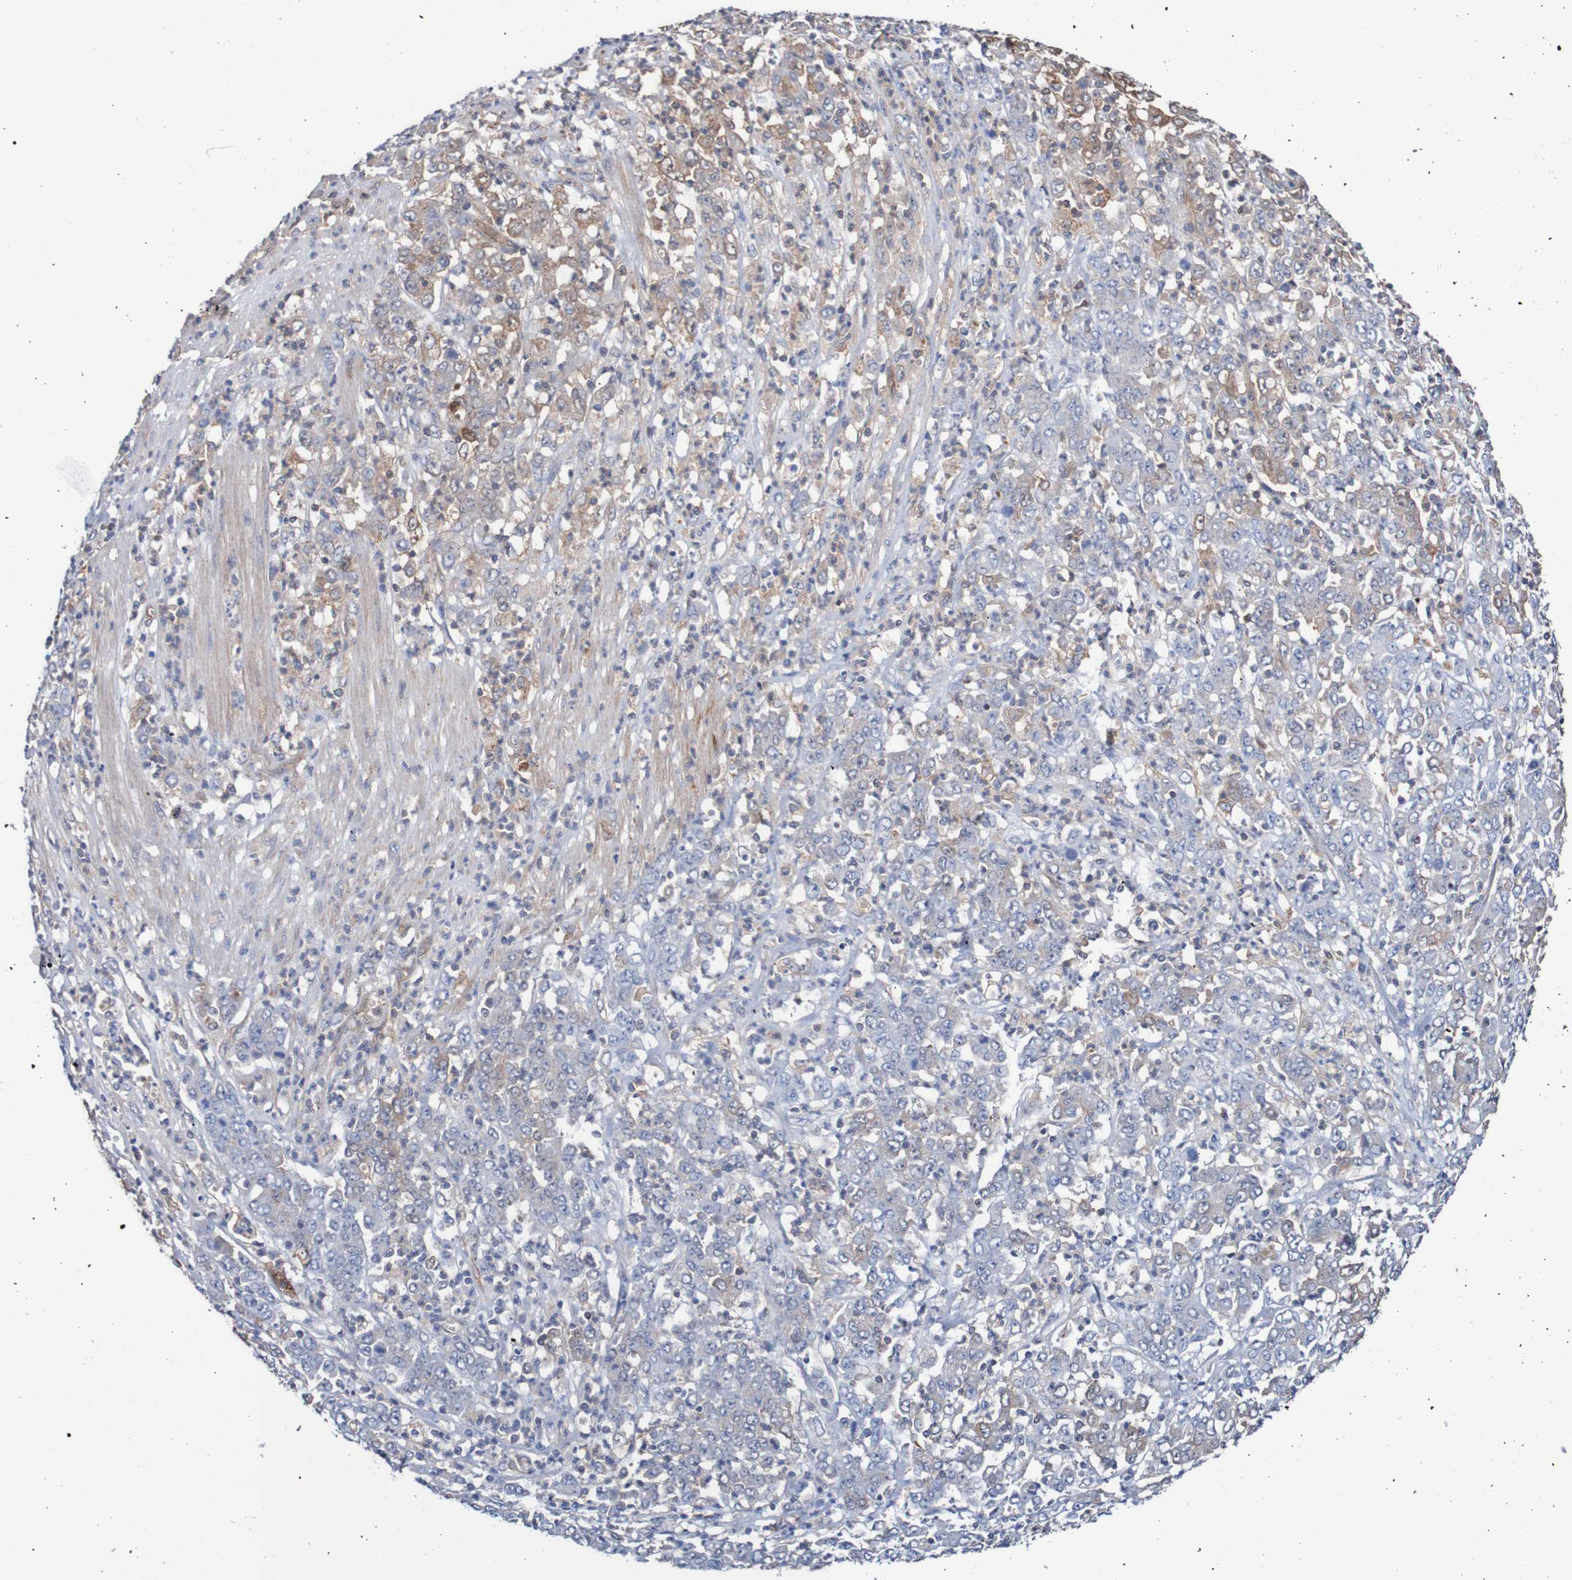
{"staining": {"intensity": "negative", "quantity": "none", "location": "none"}, "tissue": "stomach cancer", "cell_type": "Tumor cells", "image_type": "cancer", "snomed": [{"axis": "morphology", "description": "Adenocarcinoma, NOS"}, {"axis": "topography", "description": "Stomach, lower"}], "caption": "Stomach cancer was stained to show a protein in brown. There is no significant positivity in tumor cells.", "gene": "RIGI", "patient": {"sex": "female", "age": 71}}